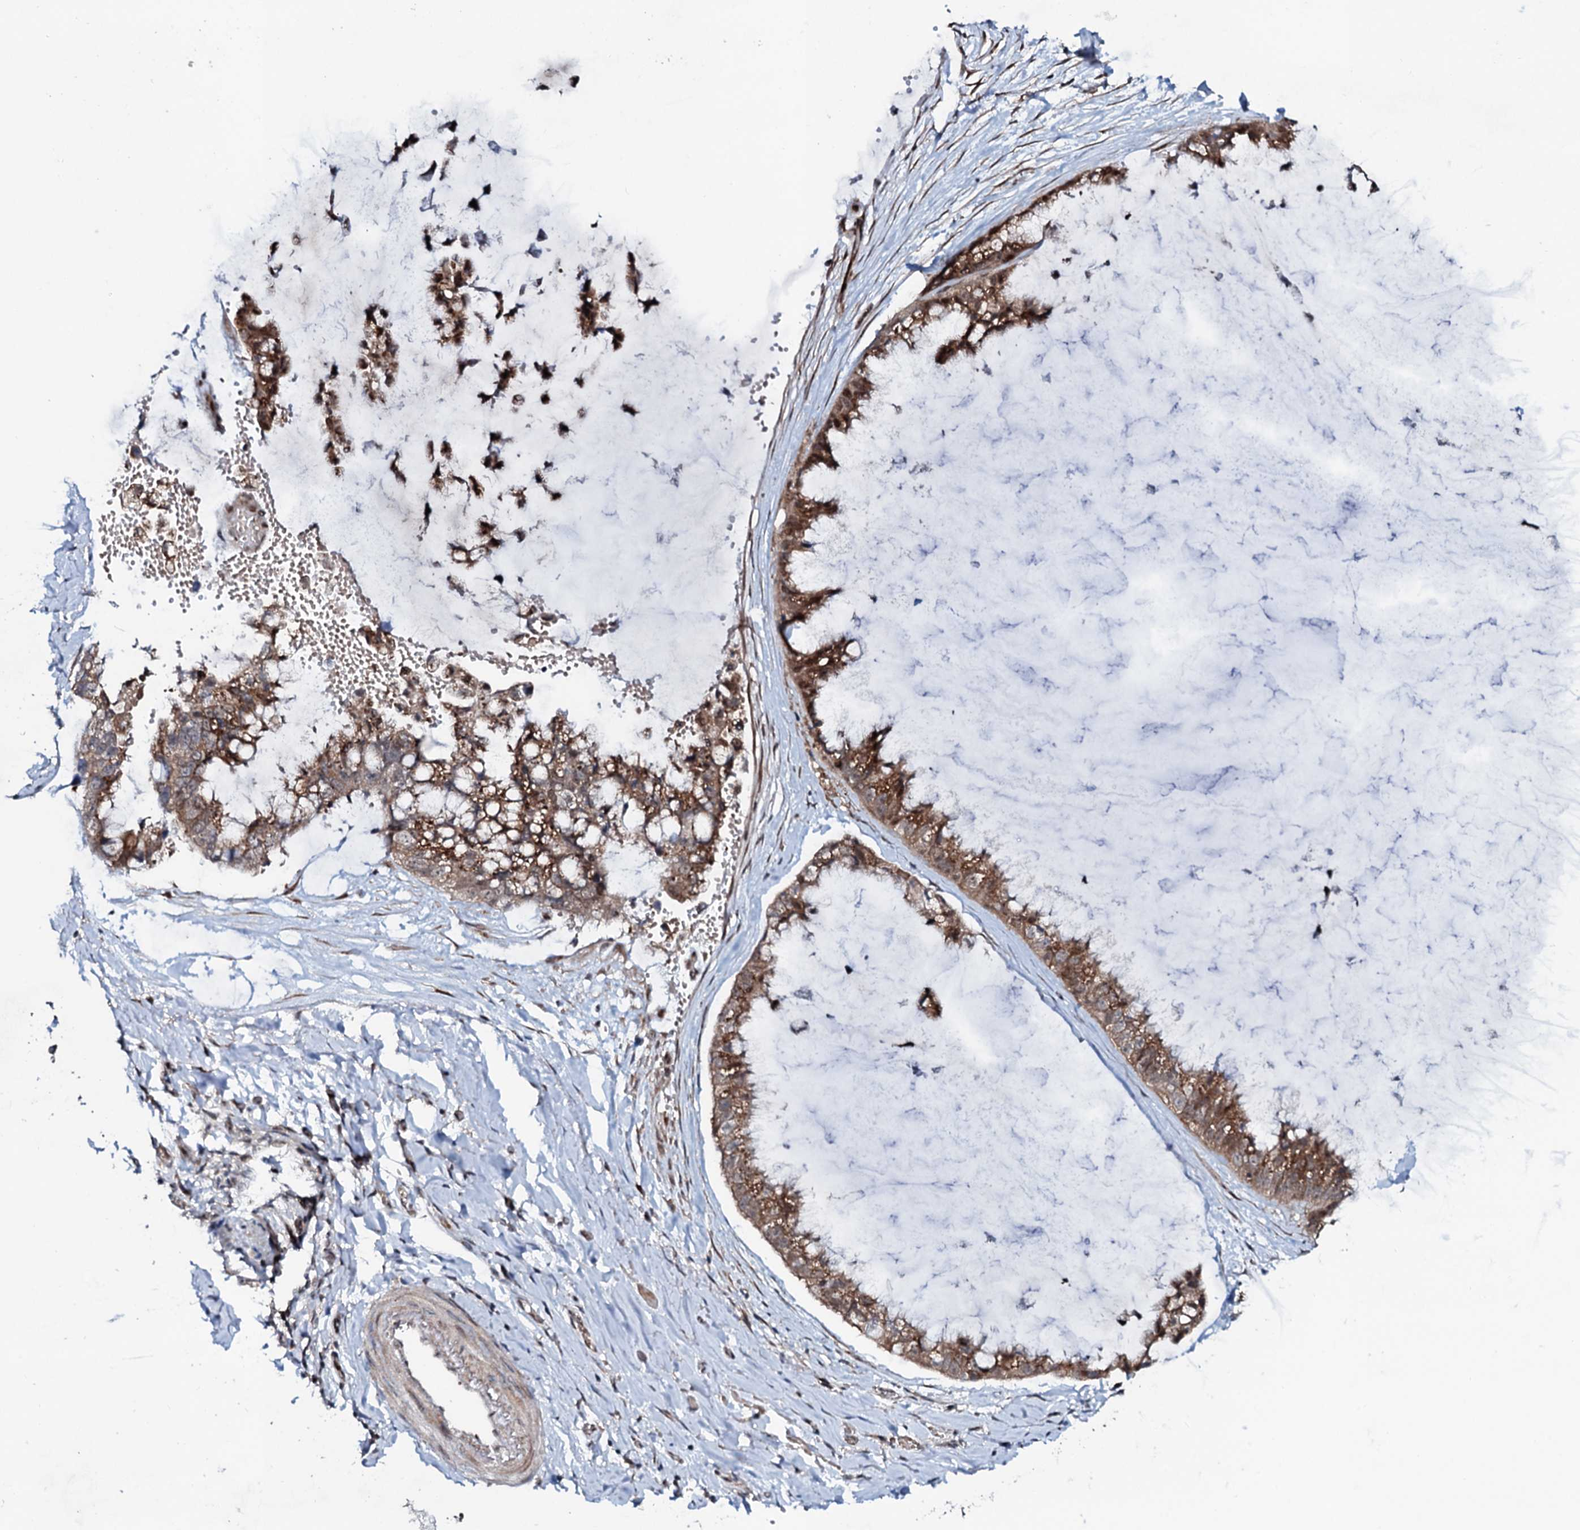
{"staining": {"intensity": "moderate", "quantity": ">75%", "location": "cytoplasmic/membranous"}, "tissue": "ovarian cancer", "cell_type": "Tumor cells", "image_type": "cancer", "snomed": [{"axis": "morphology", "description": "Cystadenocarcinoma, mucinous, NOS"}, {"axis": "topography", "description": "Ovary"}], "caption": "Protein expression analysis of human mucinous cystadenocarcinoma (ovarian) reveals moderate cytoplasmic/membranous expression in about >75% of tumor cells. Ihc stains the protein of interest in brown and the nuclei are stained blue.", "gene": "COG6", "patient": {"sex": "female", "age": 39}}